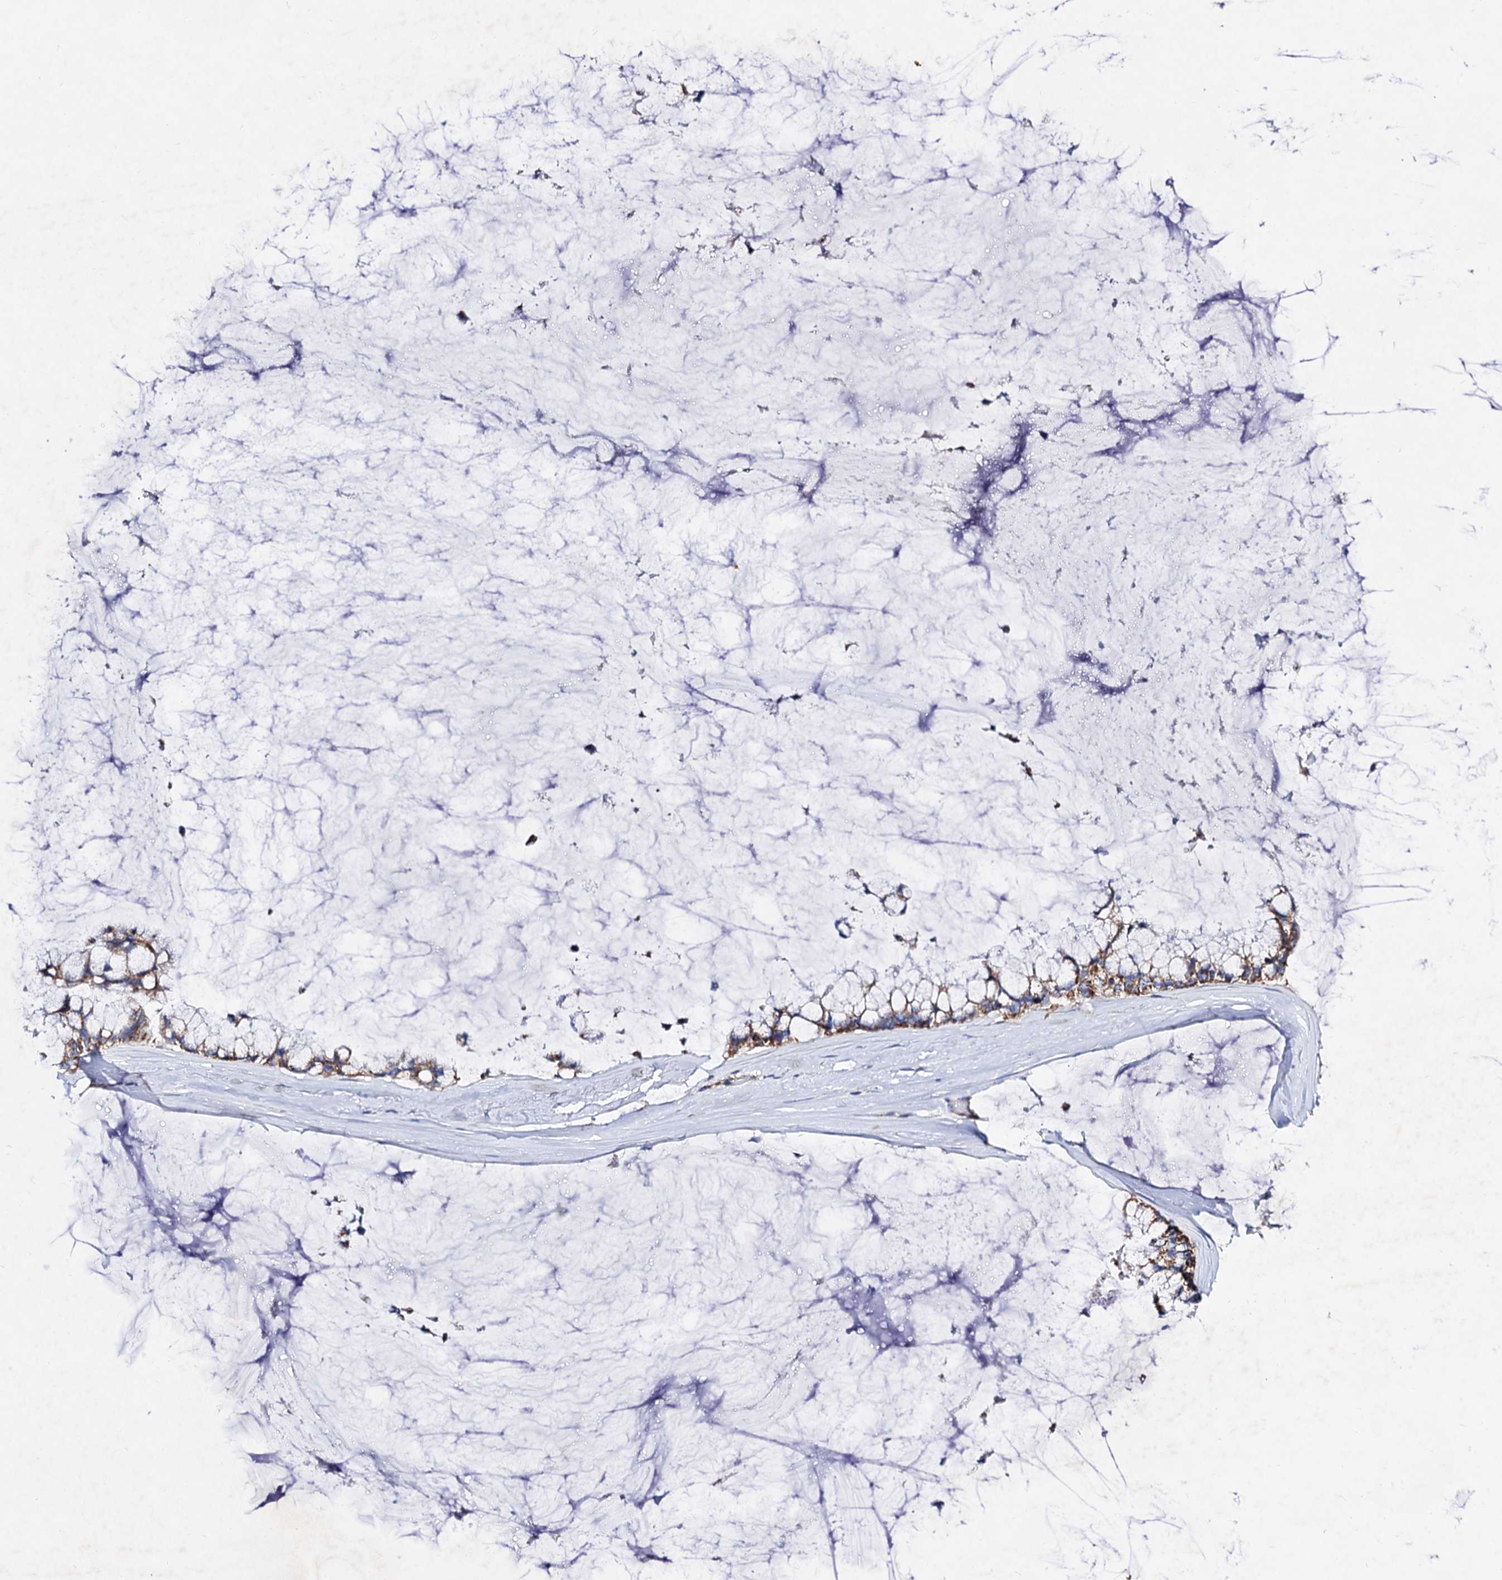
{"staining": {"intensity": "moderate", "quantity": ">75%", "location": "cytoplasmic/membranous"}, "tissue": "ovarian cancer", "cell_type": "Tumor cells", "image_type": "cancer", "snomed": [{"axis": "morphology", "description": "Cystadenocarcinoma, mucinous, NOS"}, {"axis": "topography", "description": "Ovary"}], "caption": "Ovarian cancer stained for a protein demonstrates moderate cytoplasmic/membranous positivity in tumor cells.", "gene": "ACAD9", "patient": {"sex": "female", "age": 39}}